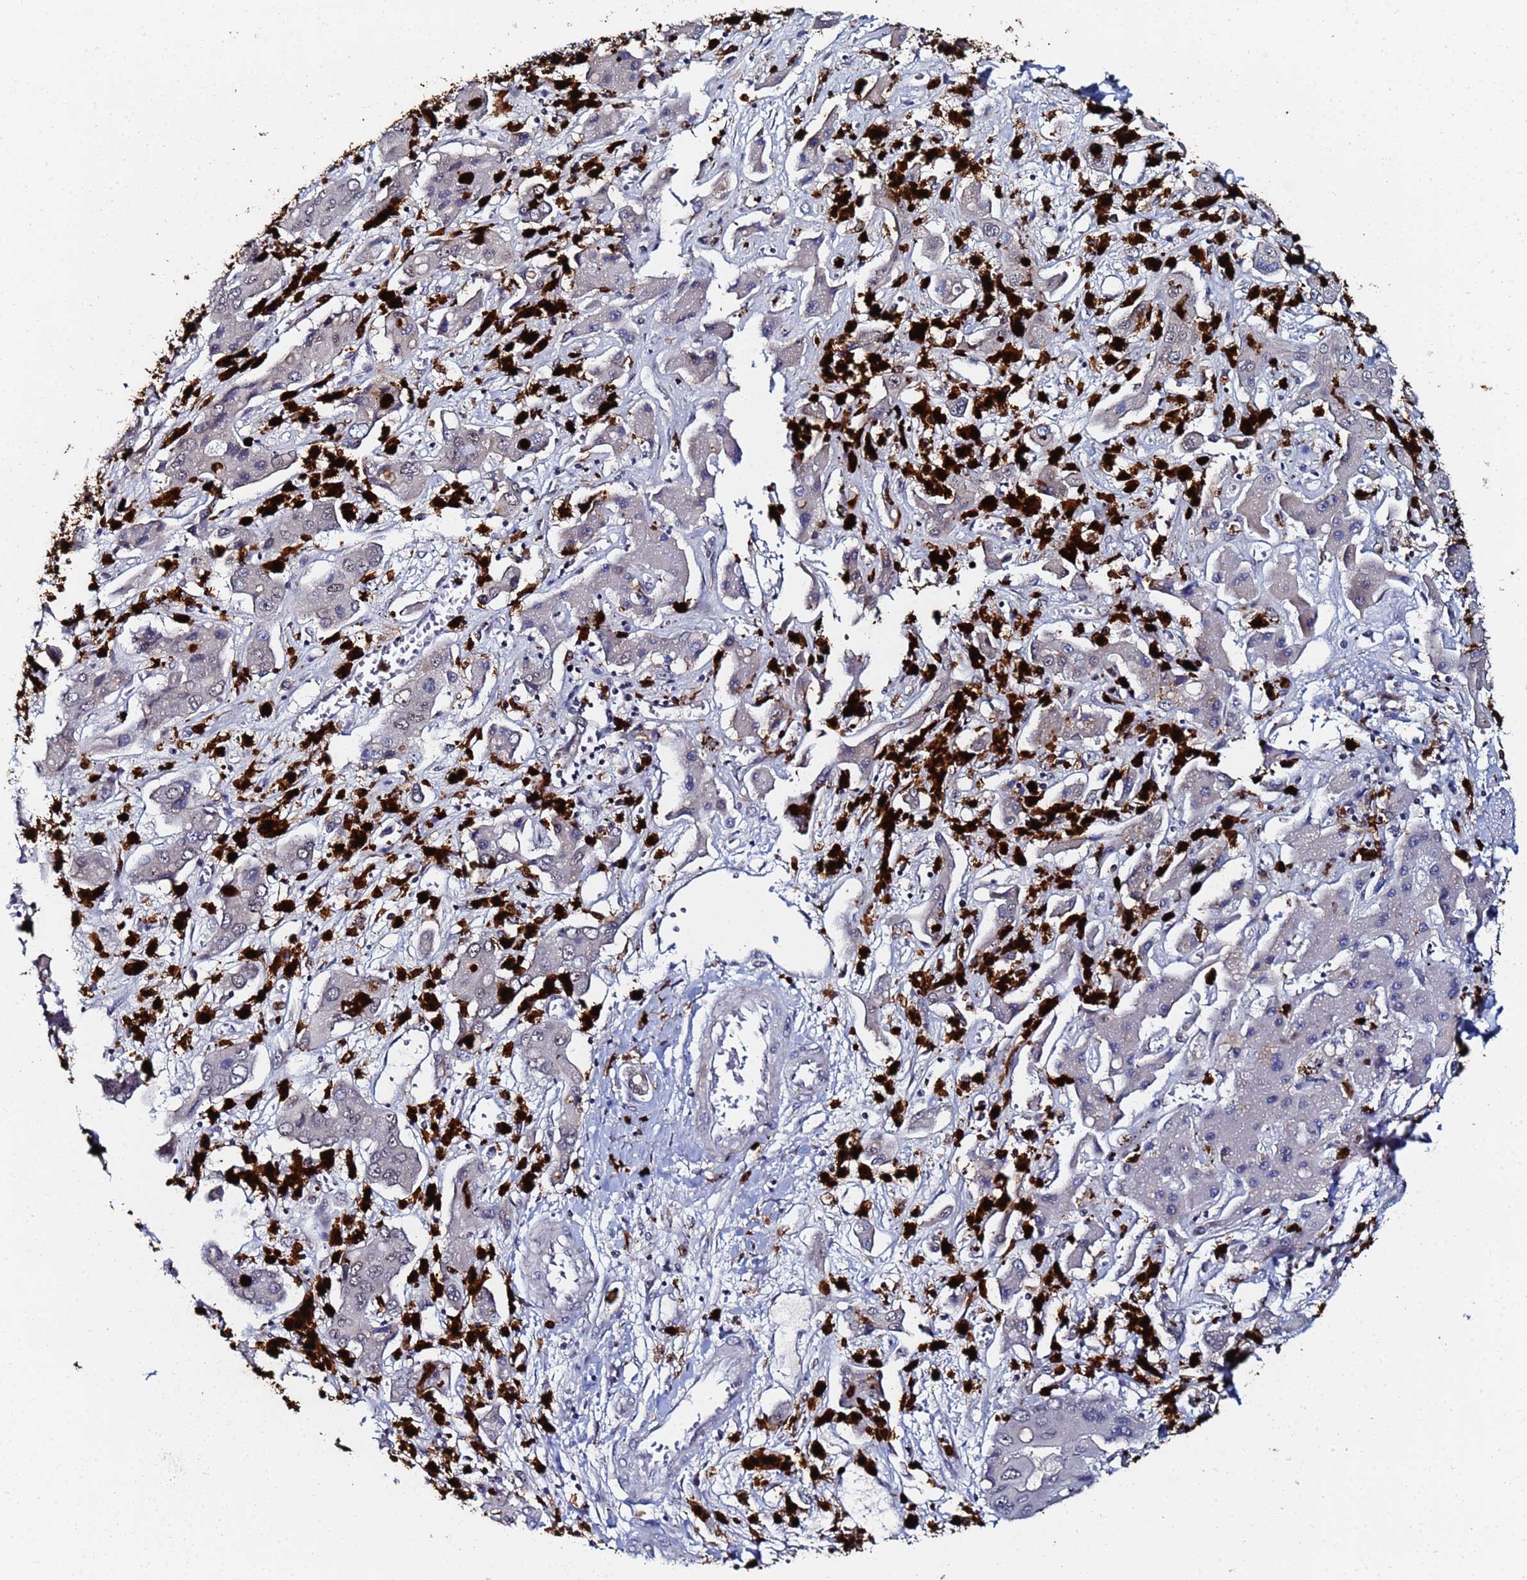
{"staining": {"intensity": "weak", "quantity": "<25%", "location": "nuclear"}, "tissue": "liver cancer", "cell_type": "Tumor cells", "image_type": "cancer", "snomed": [{"axis": "morphology", "description": "Cholangiocarcinoma"}, {"axis": "topography", "description": "Liver"}], "caption": "Micrograph shows no significant protein expression in tumor cells of cholangiocarcinoma (liver). (DAB (3,3'-diaminobenzidine) IHC, high magnification).", "gene": "MTCL1", "patient": {"sex": "male", "age": 67}}